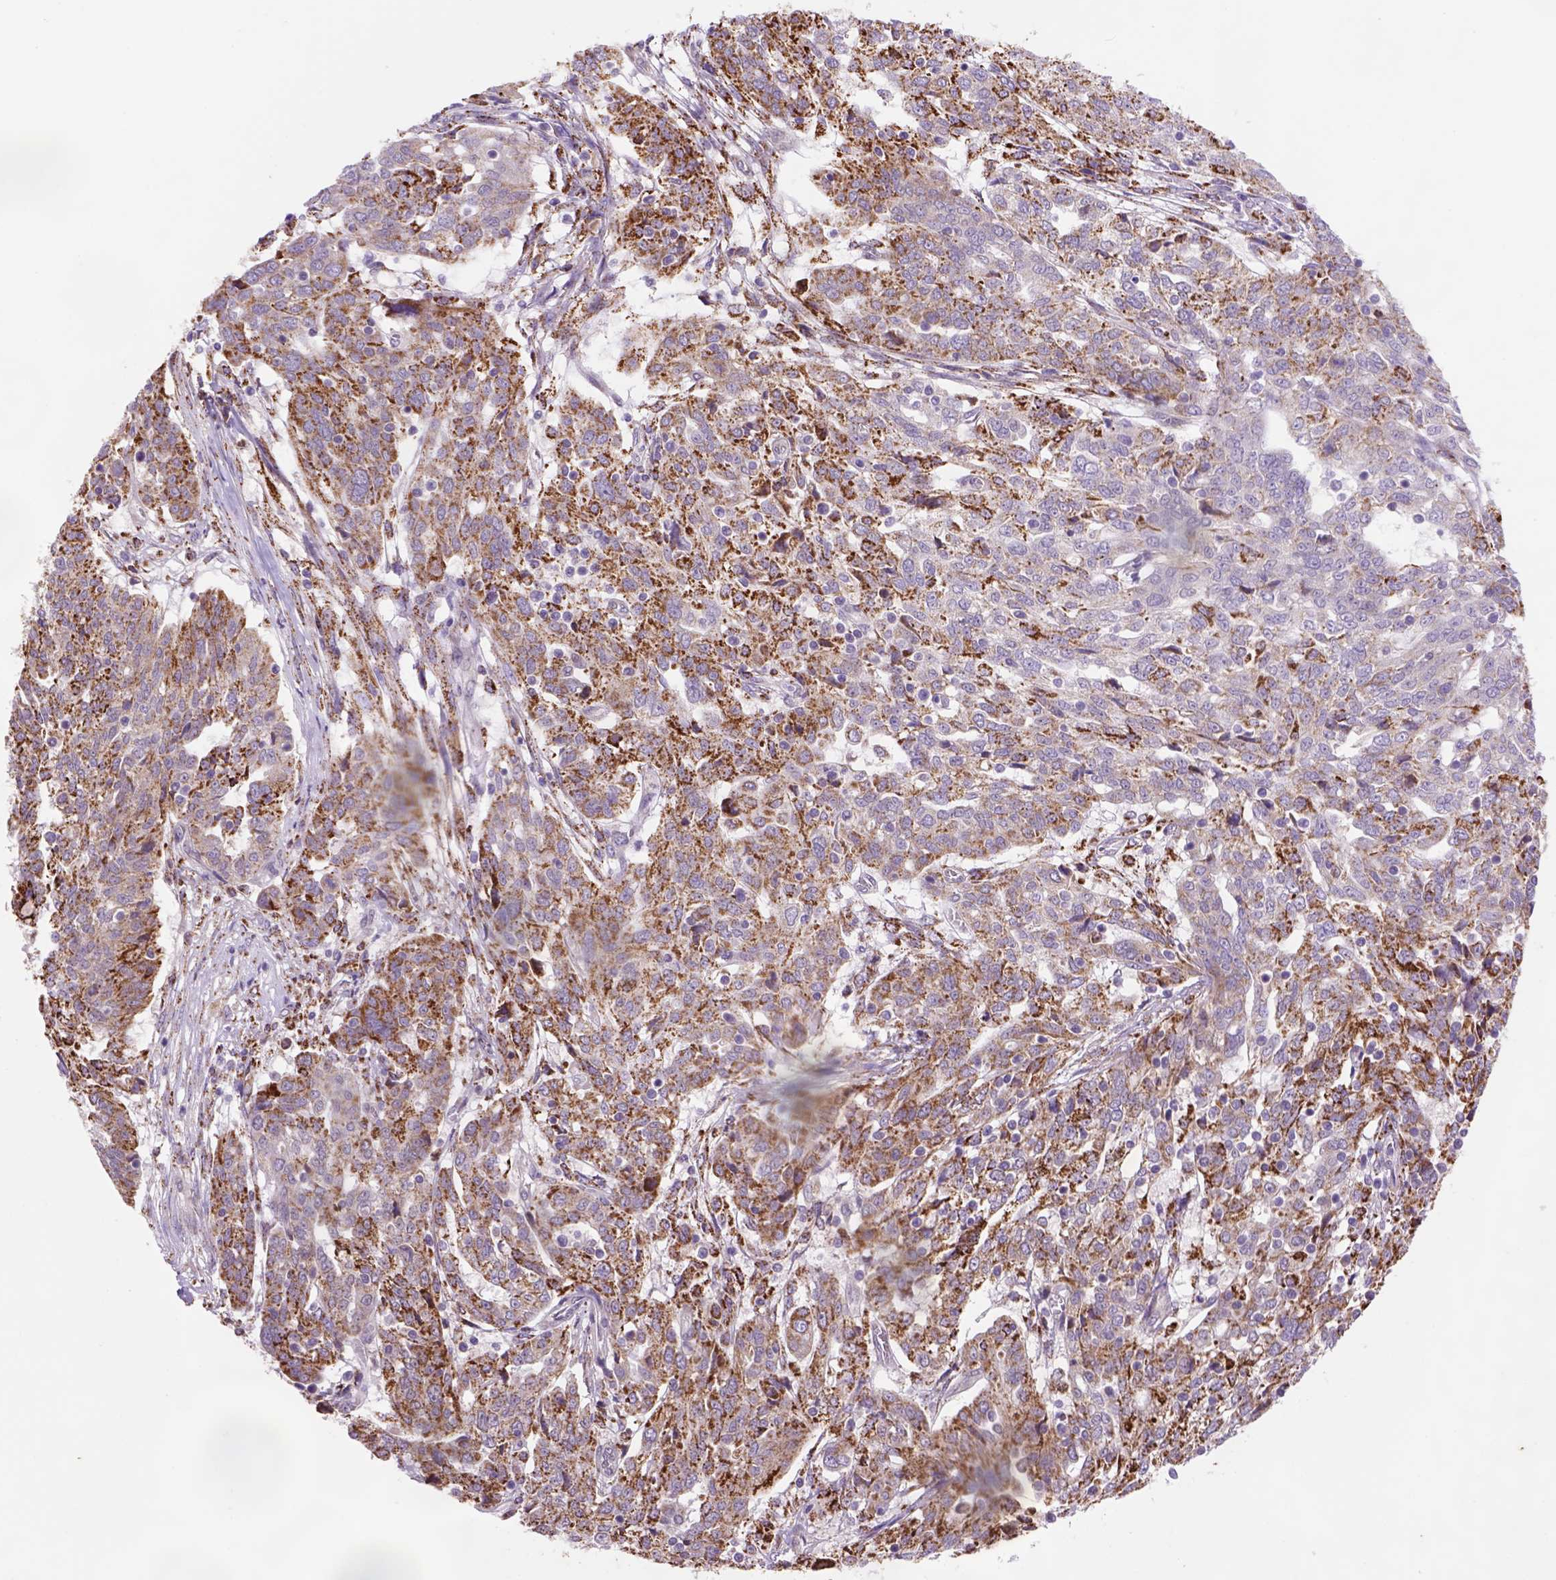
{"staining": {"intensity": "strong", "quantity": "25%-75%", "location": "cytoplasmic/membranous"}, "tissue": "ovarian cancer", "cell_type": "Tumor cells", "image_type": "cancer", "snomed": [{"axis": "morphology", "description": "Cystadenocarcinoma, serous, NOS"}, {"axis": "topography", "description": "Ovary"}], "caption": "IHC (DAB (3,3'-diaminobenzidine)) staining of serous cystadenocarcinoma (ovarian) demonstrates strong cytoplasmic/membranous protein positivity in about 25%-75% of tumor cells. Nuclei are stained in blue.", "gene": "FZD7", "patient": {"sex": "female", "age": 67}}